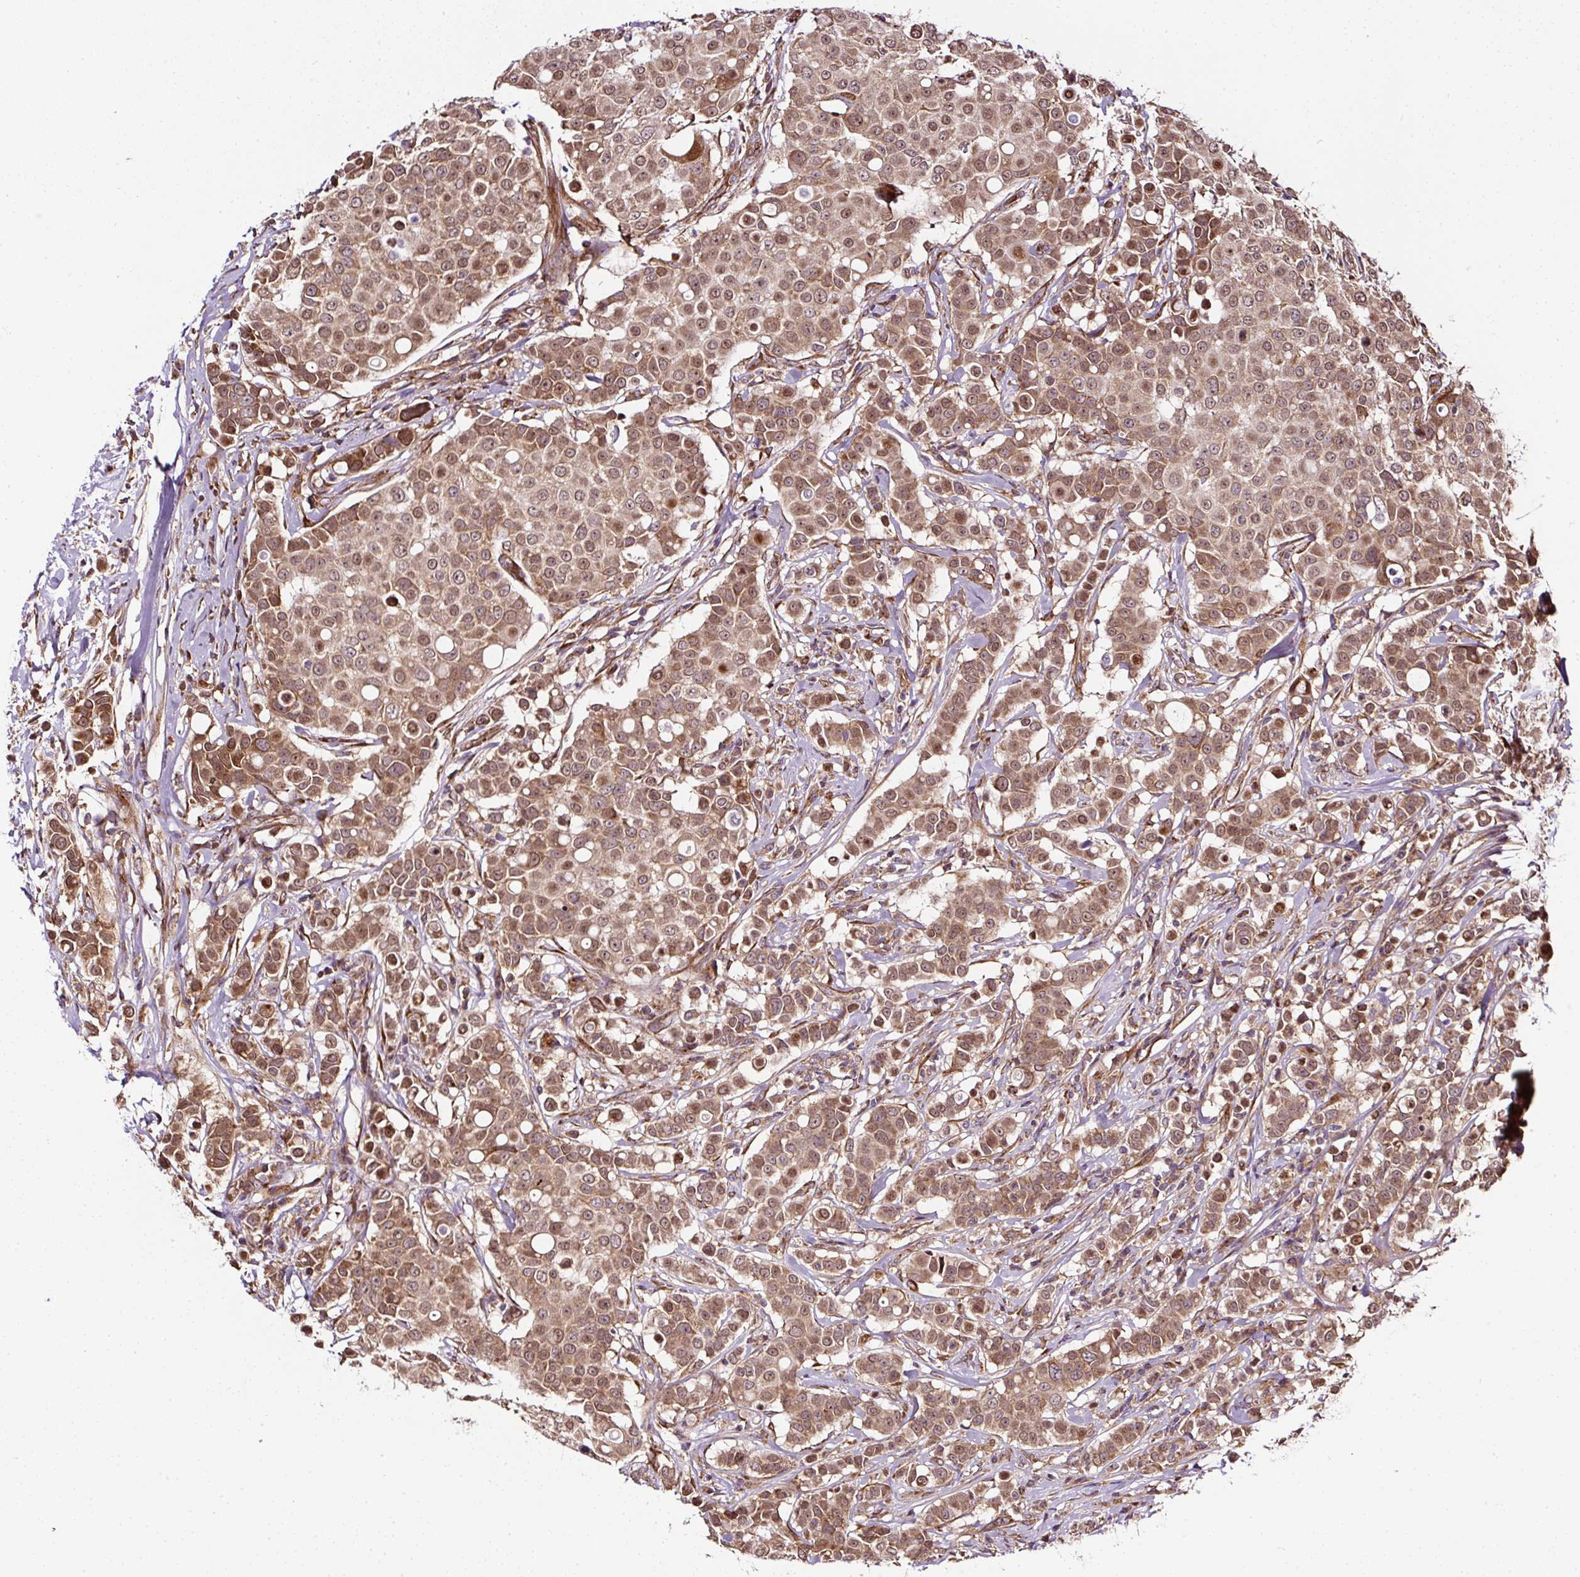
{"staining": {"intensity": "moderate", "quantity": ">75%", "location": "cytoplasmic/membranous,nuclear"}, "tissue": "breast cancer", "cell_type": "Tumor cells", "image_type": "cancer", "snomed": [{"axis": "morphology", "description": "Duct carcinoma"}, {"axis": "topography", "description": "Breast"}], "caption": "Tumor cells show moderate cytoplasmic/membranous and nuclear positivity in approximately >75% of cells in breast intraductal carcinoma.", "gene": "KDM4E", "patient": {"sex": "female", "age": 27}}